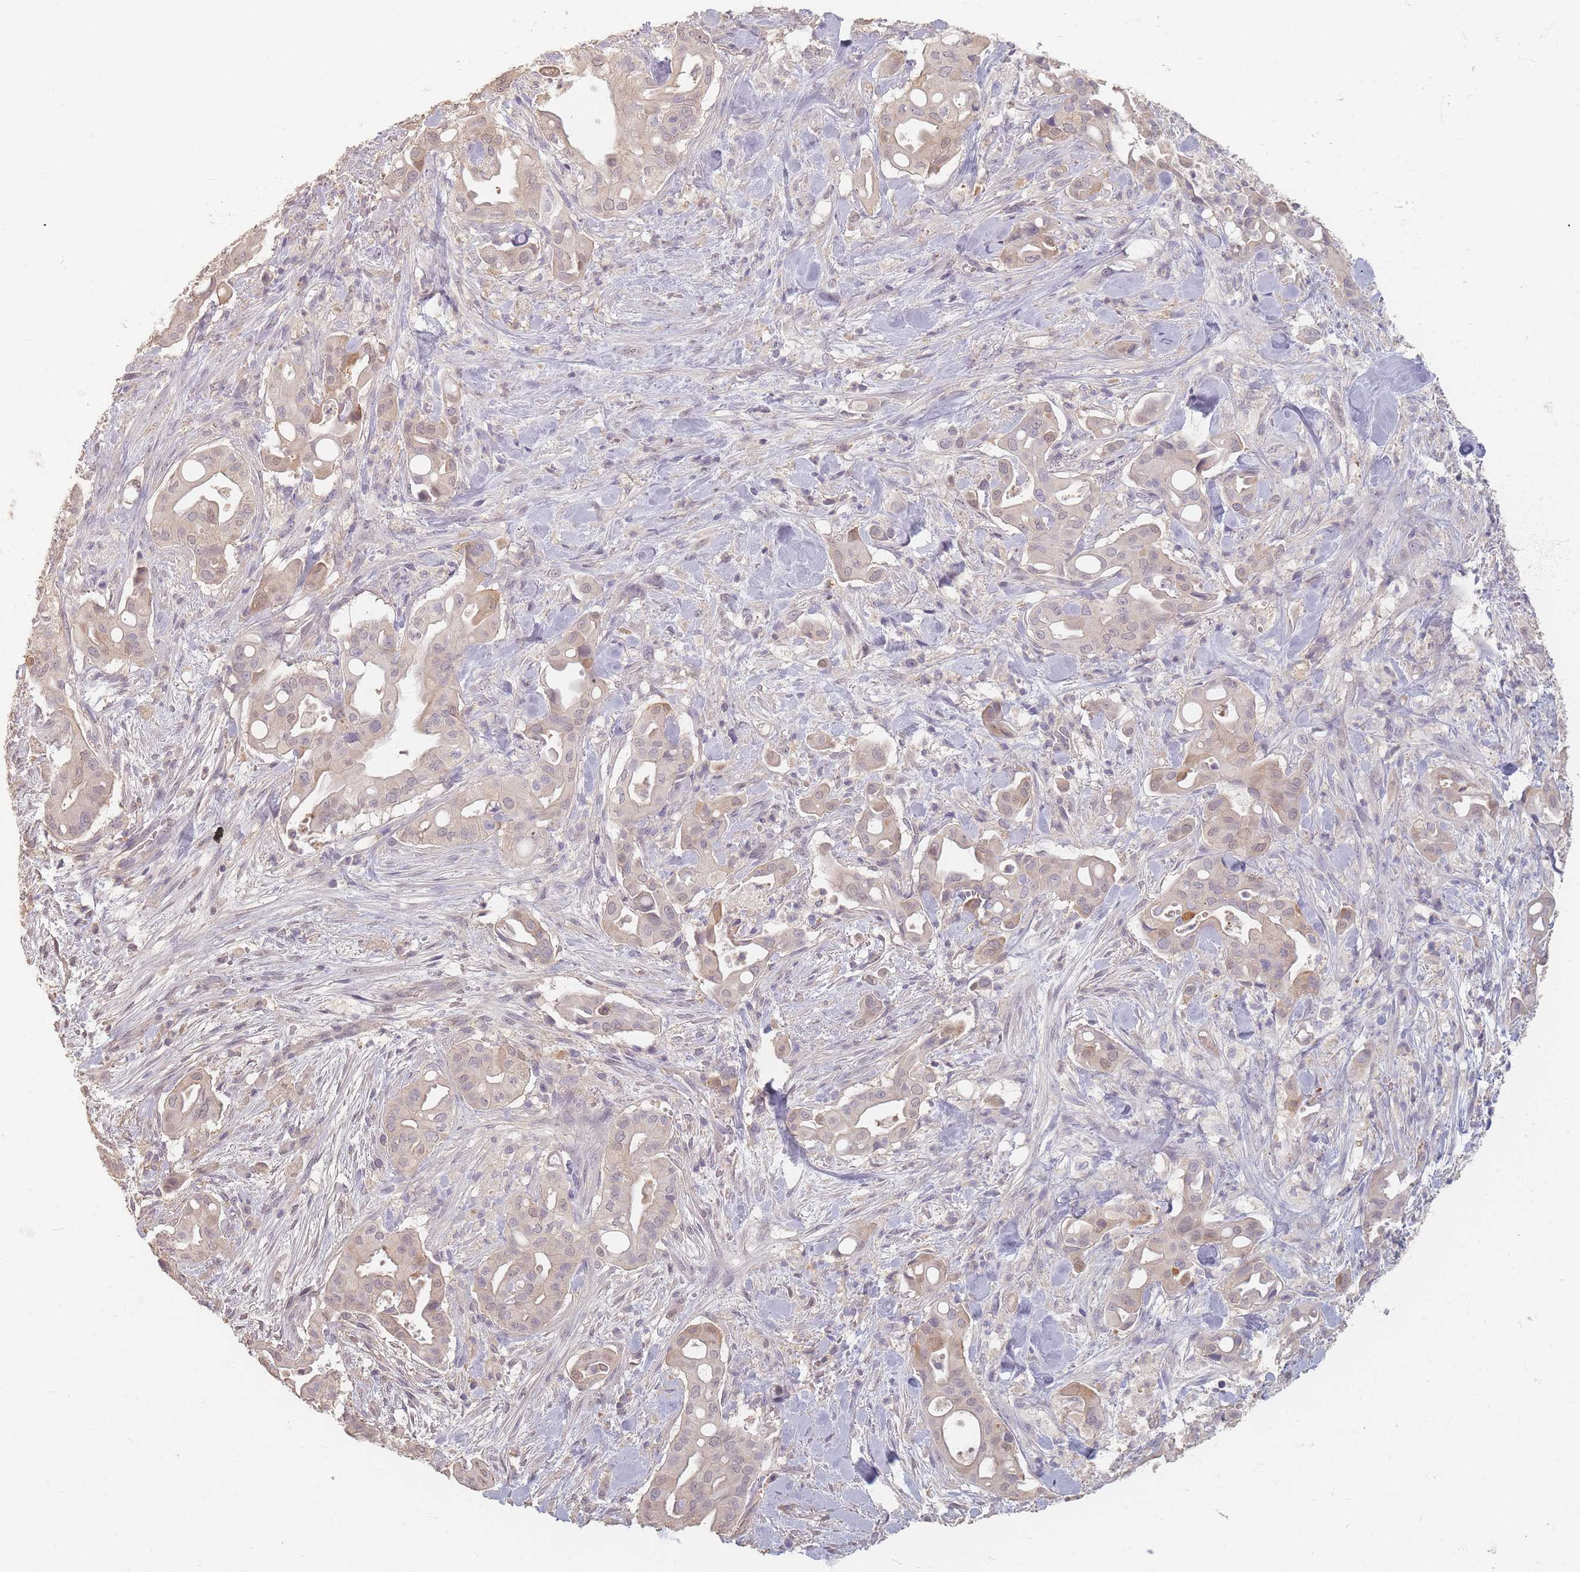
{"staining": {"intensity": "weak", "quantity": "25%-75%", "location": "cytoplasmic/membranous"}, "tissue": "liver cancer", "cell_type": "Tumor cells", "image_type": "cancer", "snomed": [{"axis": "morphology", "description": "Cholangiocarcinoma"}, {"axis": "topography", "description": "Liver"}], "caption": "This is a histology image of immunohistochemistry (IHC) staining of liver cancer, which shows weak expression in the cytoplasmic/membranous of tumor cells.", "gene": "RFTN1", "patient": {"sex": "female", "age": 68}}